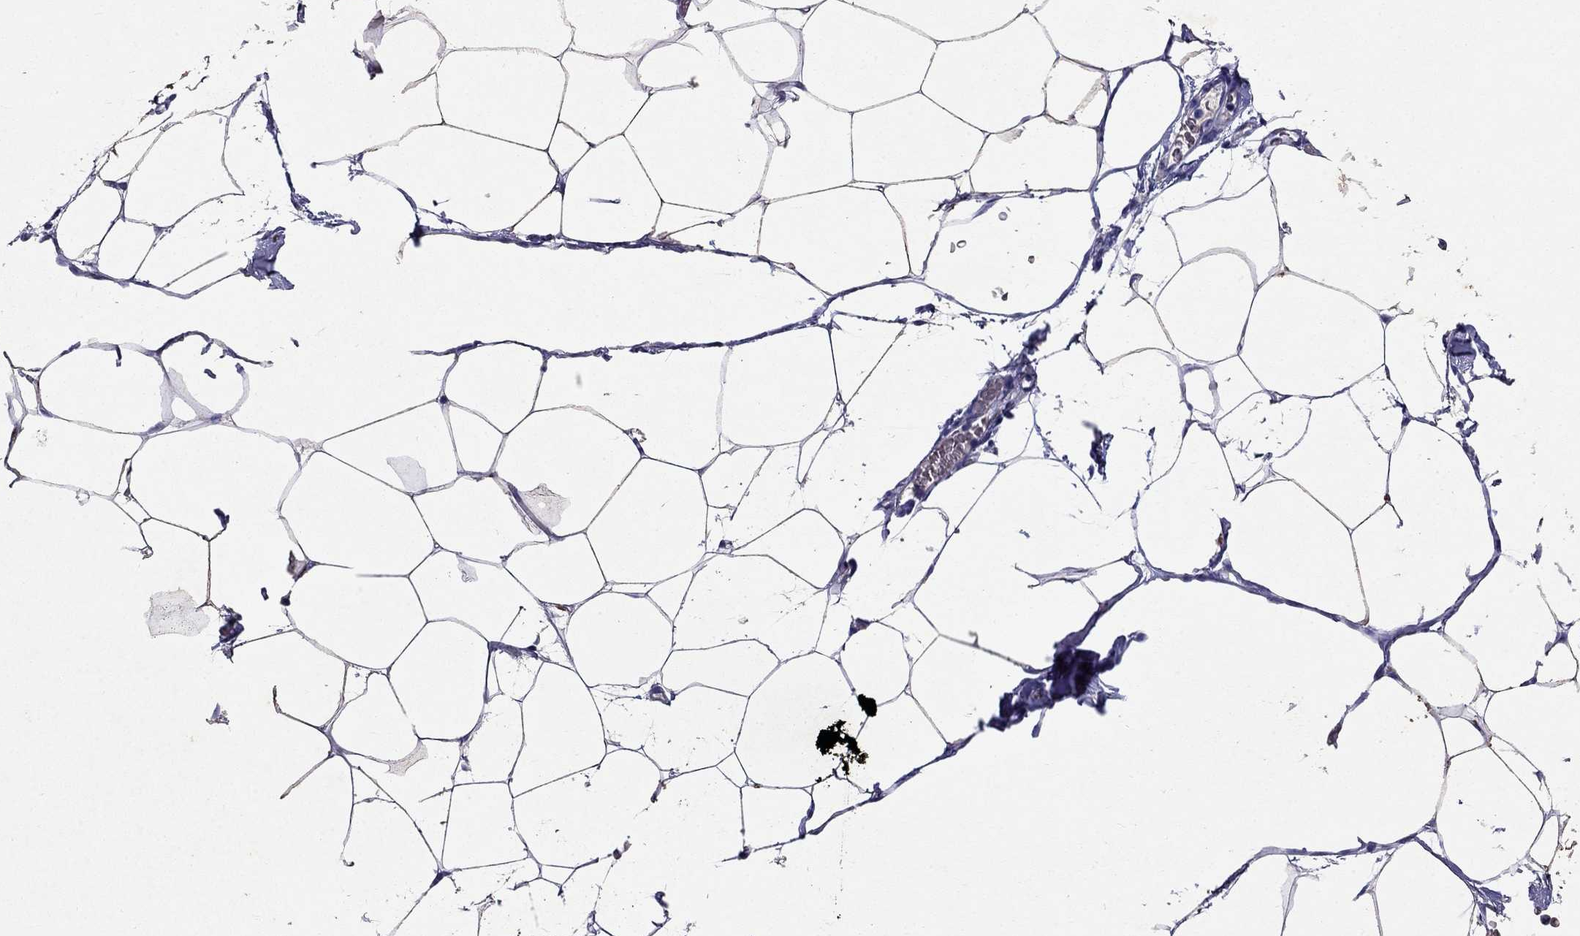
{"staining": {"intensity": "negative", "quantity": "none", "location": "none"}, "tissue": "adipose tissue", "cell_type": "Adipocytes", "image_type": "normal", "snomed": [{"axis": "morphology", "description": "Normal tissue, NOS"}, {"axis": "topography", "description": "Adipose tissue"}], "caption": "Histopathology image shows no protein expression in adipocytes of normal adipose tissue. The staining was performed using DAB (3,3'-diaminobenzidine) to visualize the protein expression in brown, while the nuclei were stained in blue with hematoxylin (Magnification: 20x).", "gene": "ARMC12", "patient": {"sex": "male", "age": 57}}